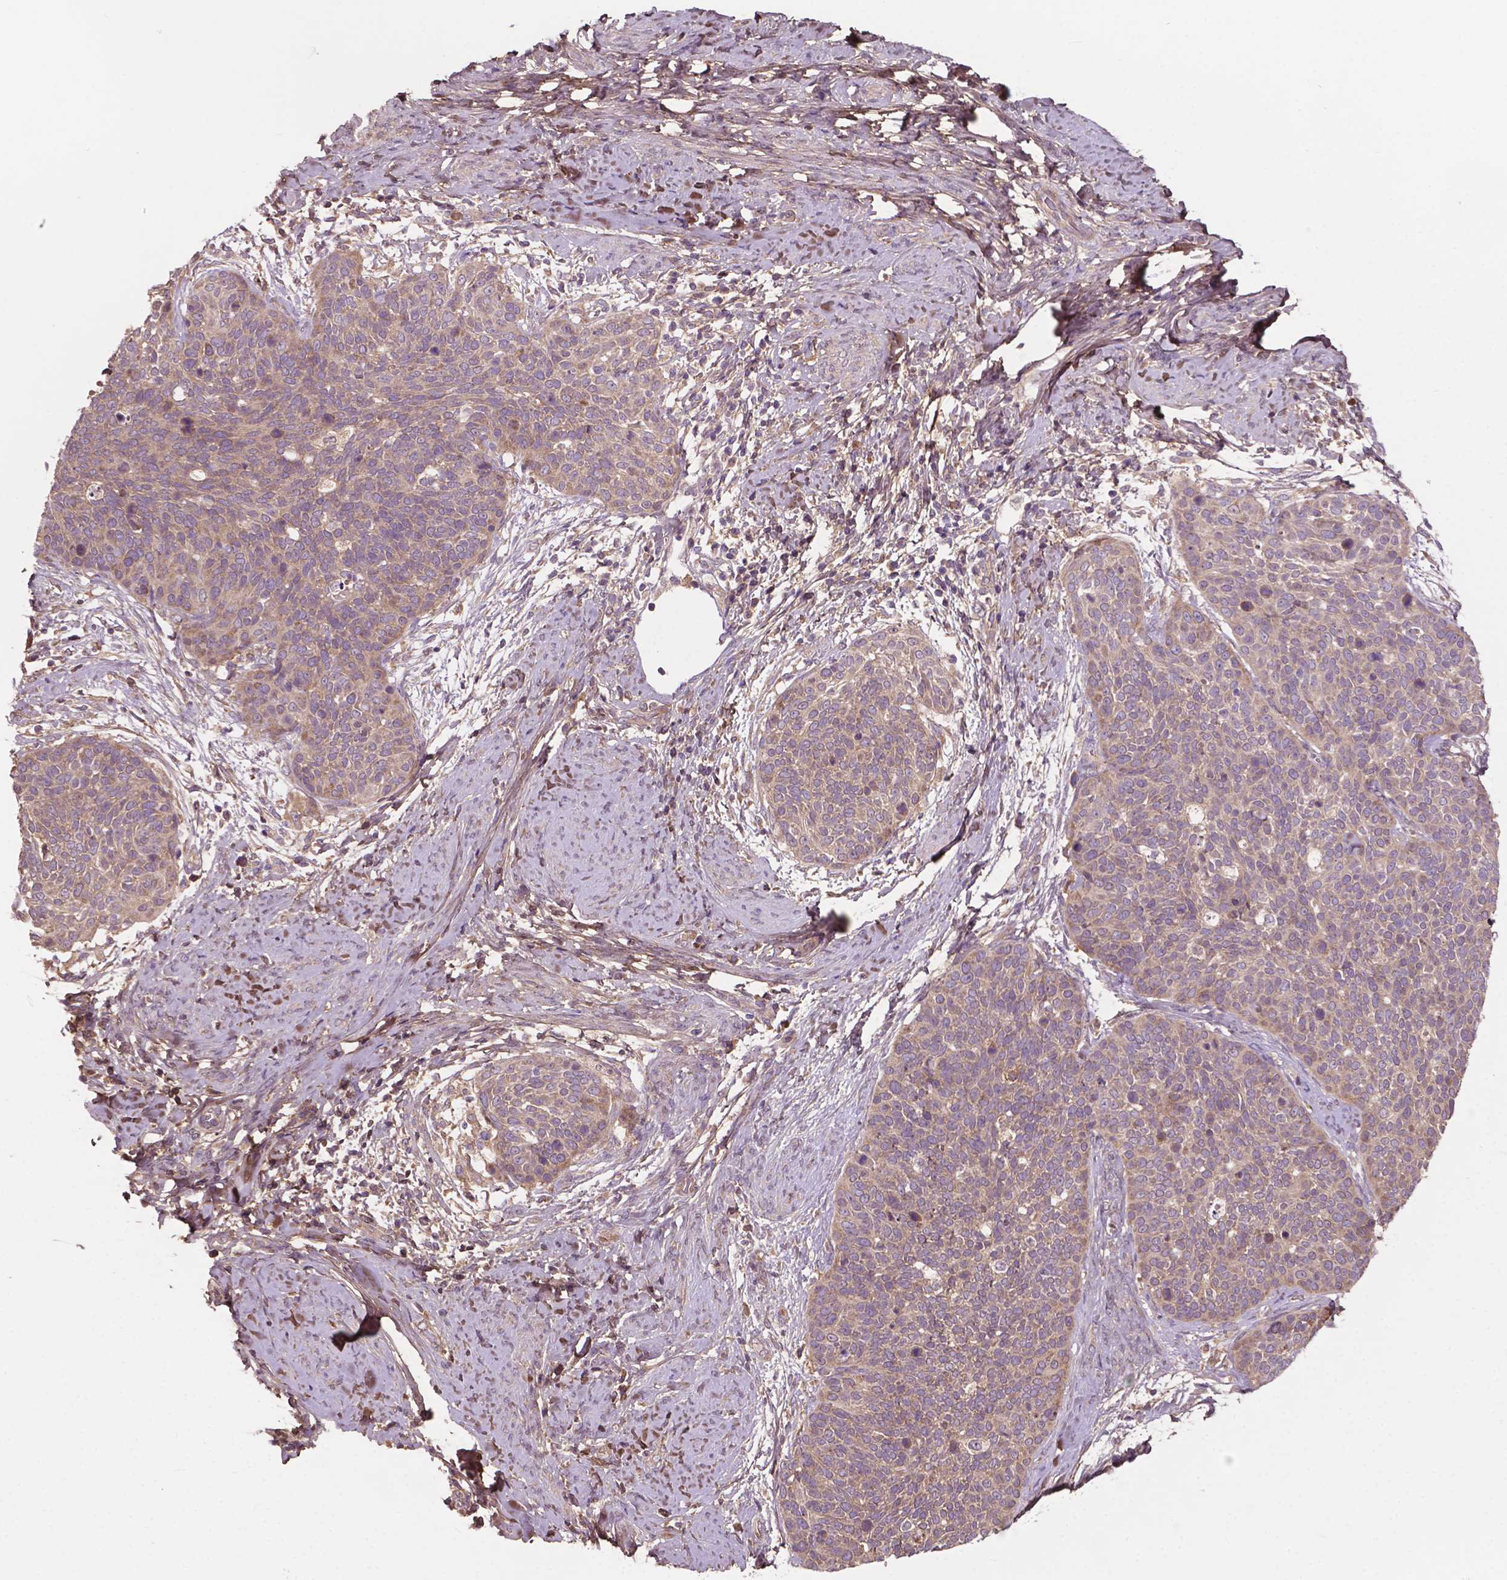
{"staining": {"intensity": "weak", "quantity": "25%-75%", "location": "cytoplasmic/membranous"}, "tissue": "cervical cancer", "cell_type": "Tumor cells", "image_type": "cancer", "snomed": [{"axis": "morphology", "description": "Squamous cell carcinoma, NOS"}, {"axis": "topography", "description": "Cervix"}], "caption": "This is a photomicrograph of immunohistochemistry (IHC) staining of squamous cell carcinoma (cervical), which shows weak expression in the cytoplasmic/membranous of tumor cells.", "gene": "GJA9", "patient": {"sex": "female", "age": 69}}